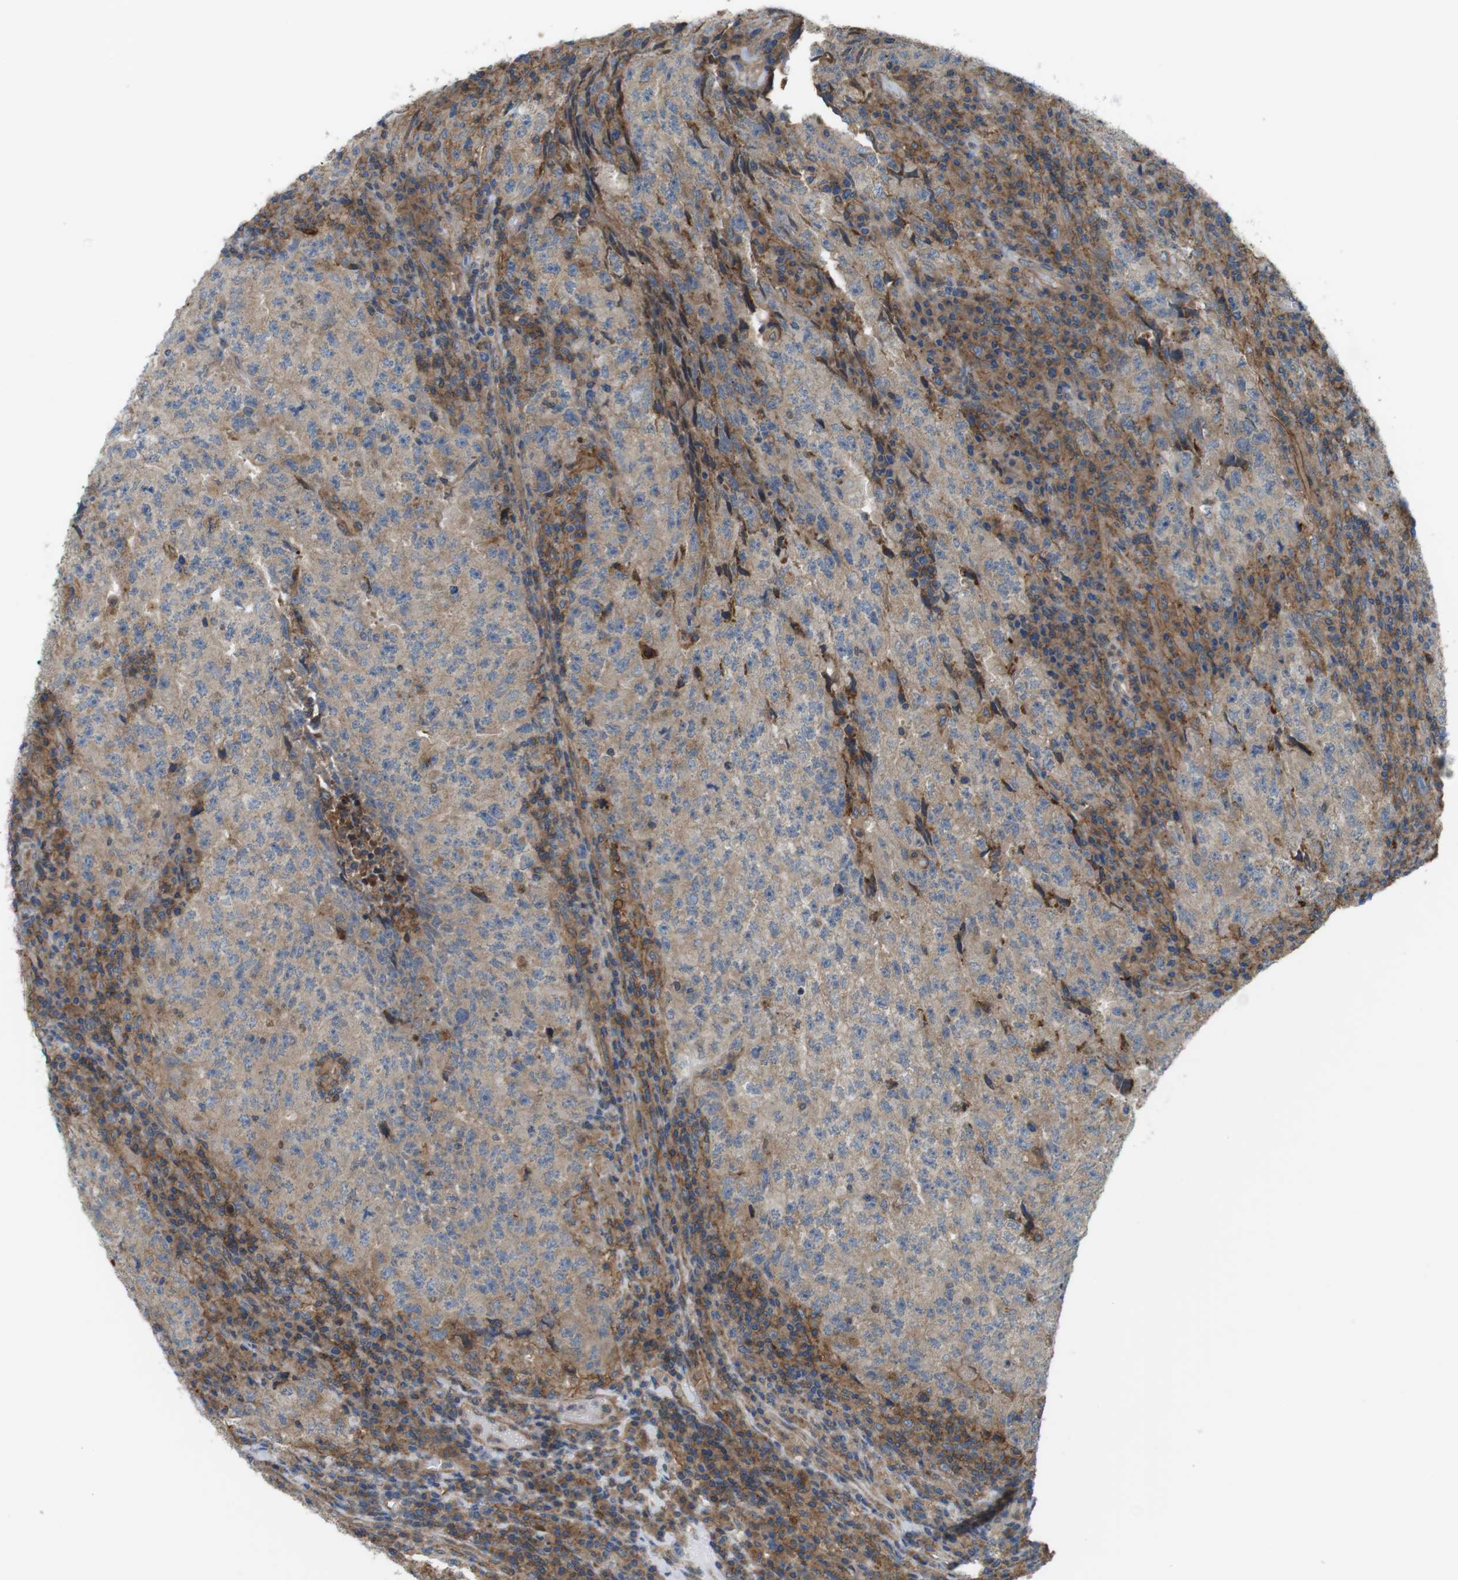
{"staining": {"intensity": "weak", "quantity": ">75%", "location": "cytoplasmic/membranous"}, "tissue": "testis cancer", "cell_type": "Tumor cells", "image_type": "cancer", "snomed": [{"axis": "morphology", "description": "Necrosis, NOS"}, {"axis": "morphology", "description": "Carcinoma, Embryonal, NOS"}, {"axis": "topography", "description": "Testis"}], "caption": "Protein staining of embryonal carcinoma (testis) tissue shows weak cytoplasmic/membranous expression in approximately >75% of tumor cells.", "gene": "DDAH2", "patient": {"sex": "male", "age": 19}}